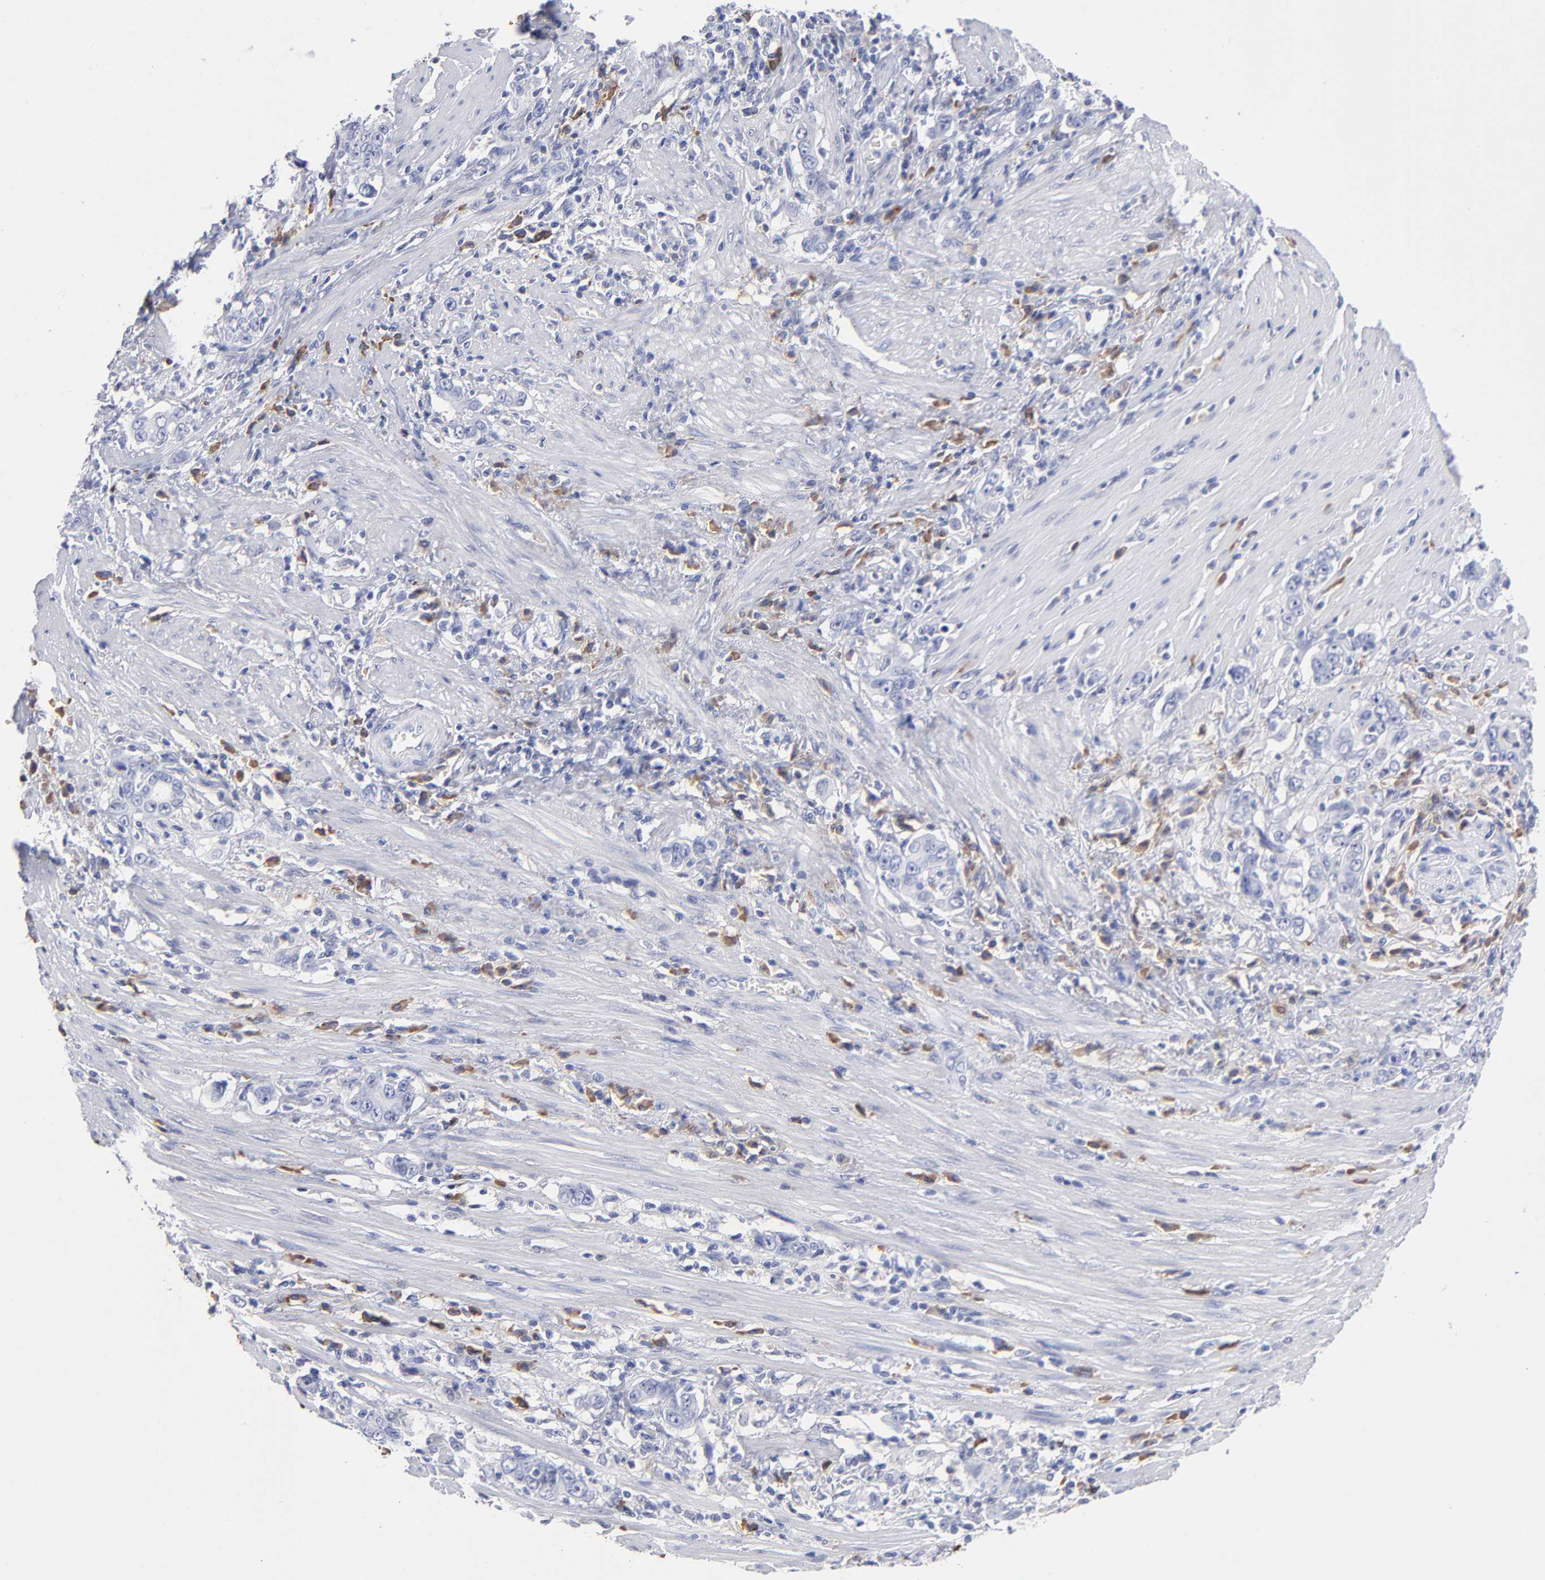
{"staining": {"intensity": "negative", "quantity": "none", "location": "none"}, "tissue": "stomach cancer", "cell_type": "Tumor cells", "image_type": "cancer", "snomed": [{"axis": "morphology", "description": "Adenocarcinoma, NOS"}, {"axis": "topography", "description": "Stomach, lower"}], "caption": "DAB (3,3'-diaminobenzidine) immunohistochemical staining of stomach adenocarcinoma displays no significant expression in tumor cells. (IHC, brightfield microscopy, high magnification).", "gene": "LAT2", "patient": {"sex": "female", "age": 72}}